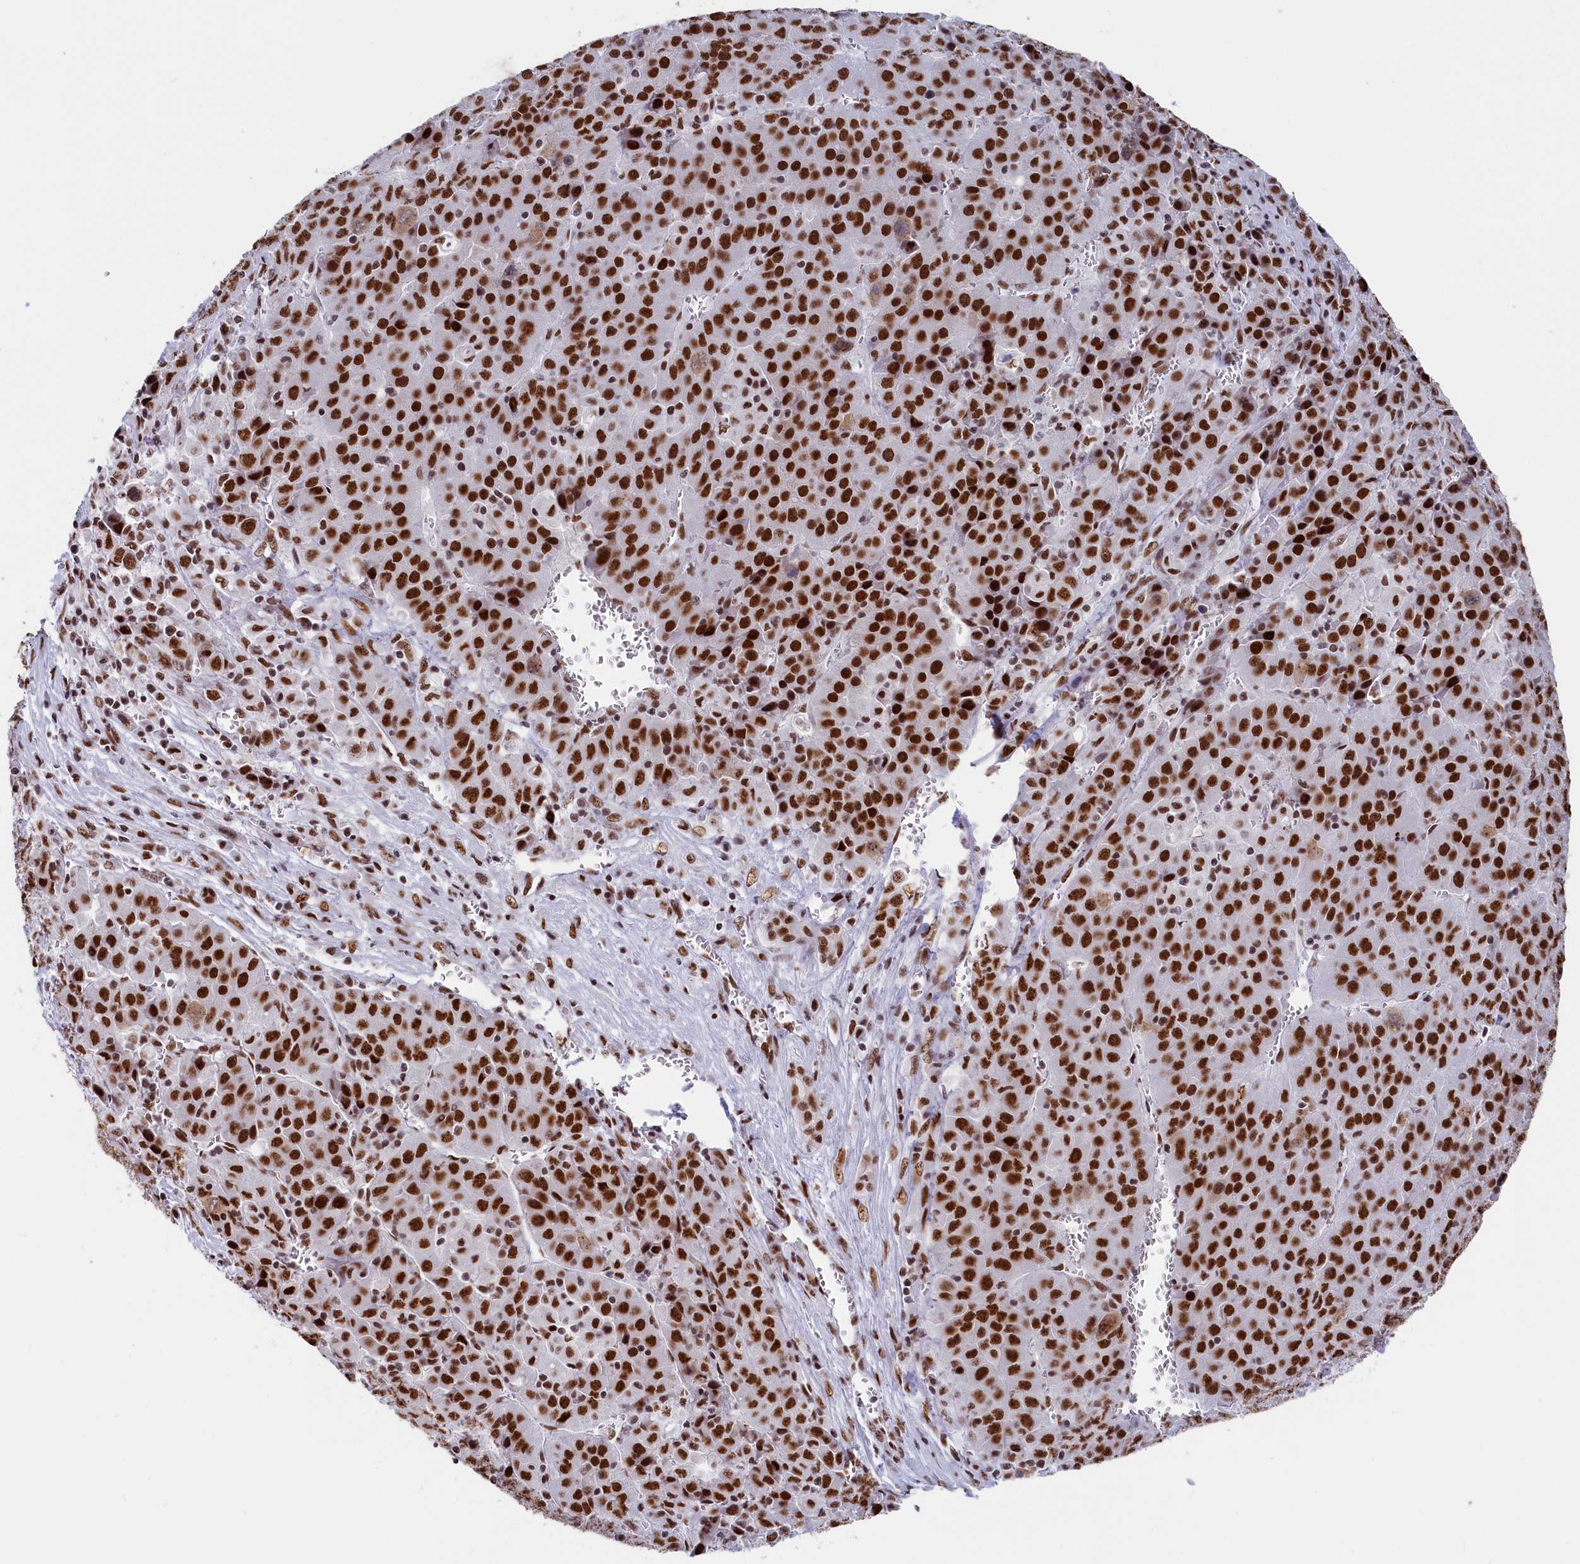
{"staining": {"intensity": "strong", "quantity": ">75%", "location": "nuclear"}, "tissue": "liver cancer", "cell_type": "Tumor cells", "image_type": "cancer", "snomed": [{"axis": "morphology", "description": "Carcinoma, Hepatocellular, NOS"}, {"axis": "topography", "description": "Liver"}], "caption": "A high amount of strong nuclear staining is present in approximately >75% of tumor cells in liver cancer tissue. (Brightfield microscopy of DAB IHC at high magnification).", "gene": "SNRNP70", "patient": {"sex": "female", "age": 53}}